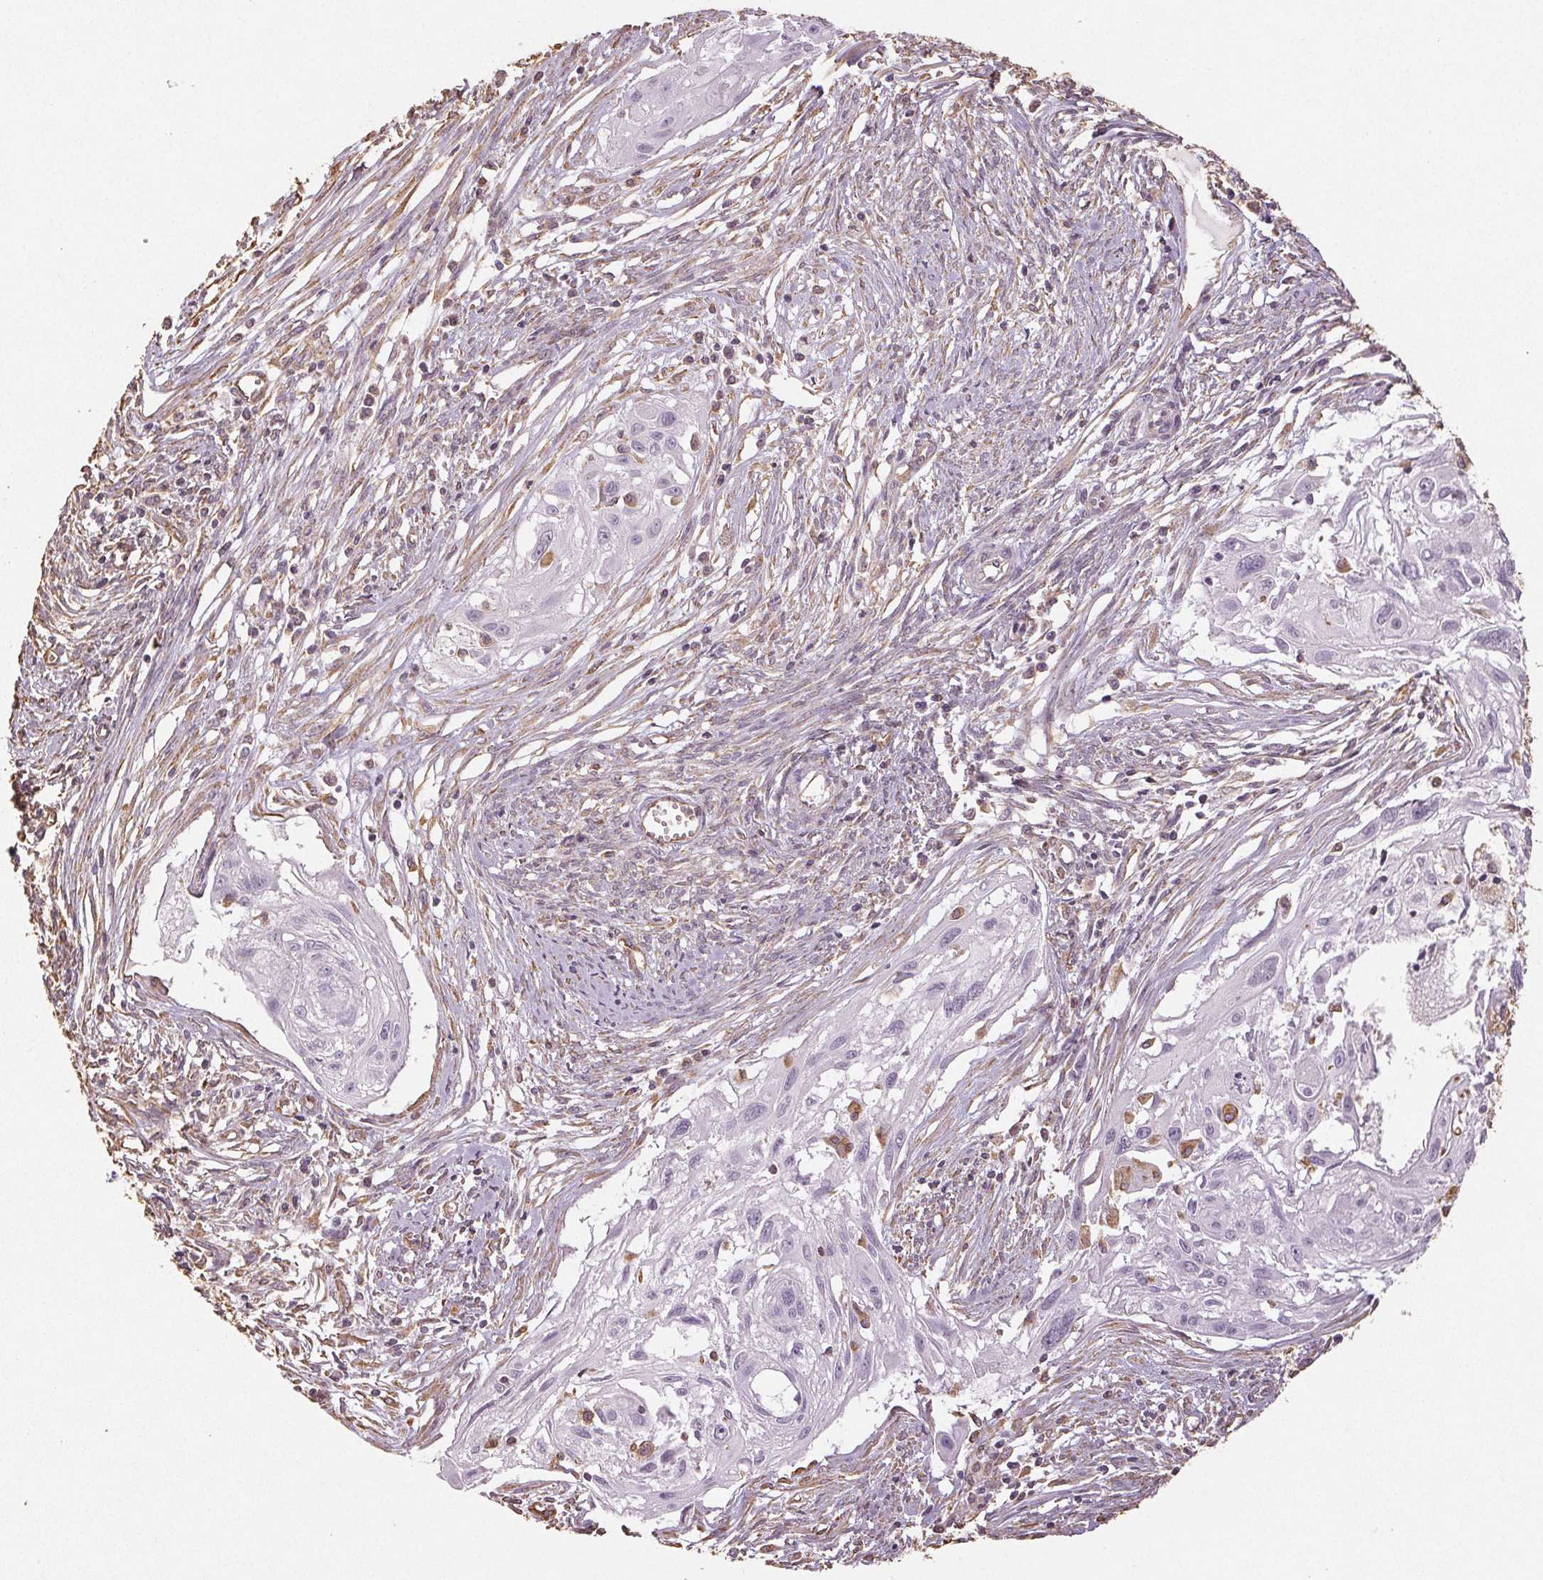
{"staining": {"intensity": "negative", "quantity": "none", "location": "none"}, "tissue": "cervical cancer", "cell_type": "Tumor cells", "image_type": "cancer", "snomed": [{"axis": "morphology", "description": "Squamous cell carcinoma, NOS"}, {"axis": "topography", "description": "Cervix"}], "caption": "A micrograph of cervical cancer stained for a protein demonstrates no brown staining in tumor cells.", "gene": "COL7A1", "patient": {"sex": "female", "age": 49}}